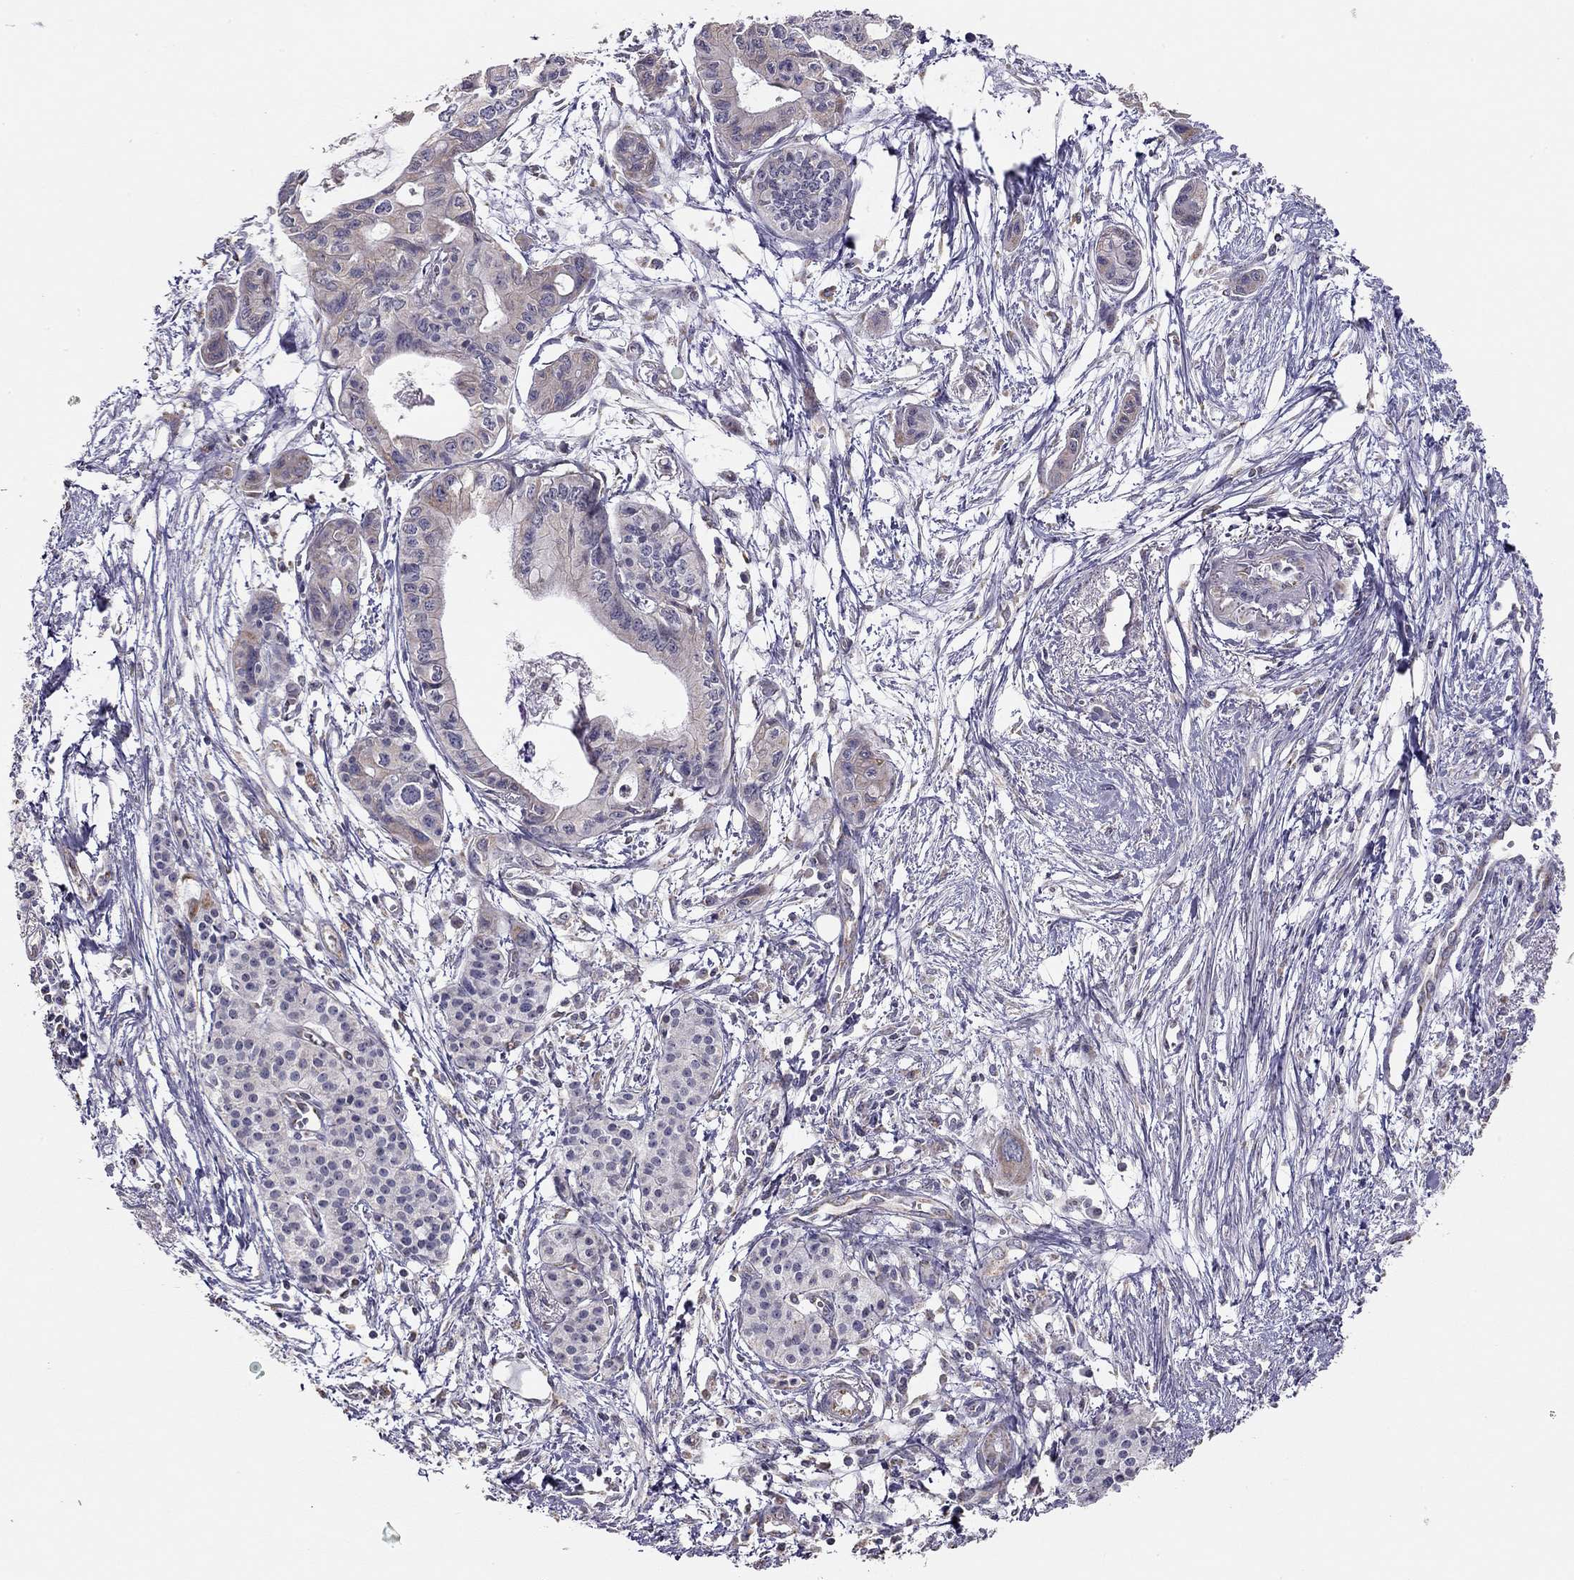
{"staining": {"intensity": "weak", "quantity": "25%-75%", "location": "cytoplasmic/membranous"}, "tissue": "pancreatic cancer", "cell_type": "Tumor cells", "image_type": "cancer", "snomed": [{"axis": "morphology", "description": "Adenocarcinoma, NOS"}, {"axis": "topography", "description": "Pancreas"}], "caption": "About 25%-75% of tumor cells in human pancreatic adenocarcinoma show weak cytoplasmic/membranous protein positivity as visualized by brown immunohistochemical staining.", "gene": "LRIT3", "patient": {"sex": "female", "age": 76}}